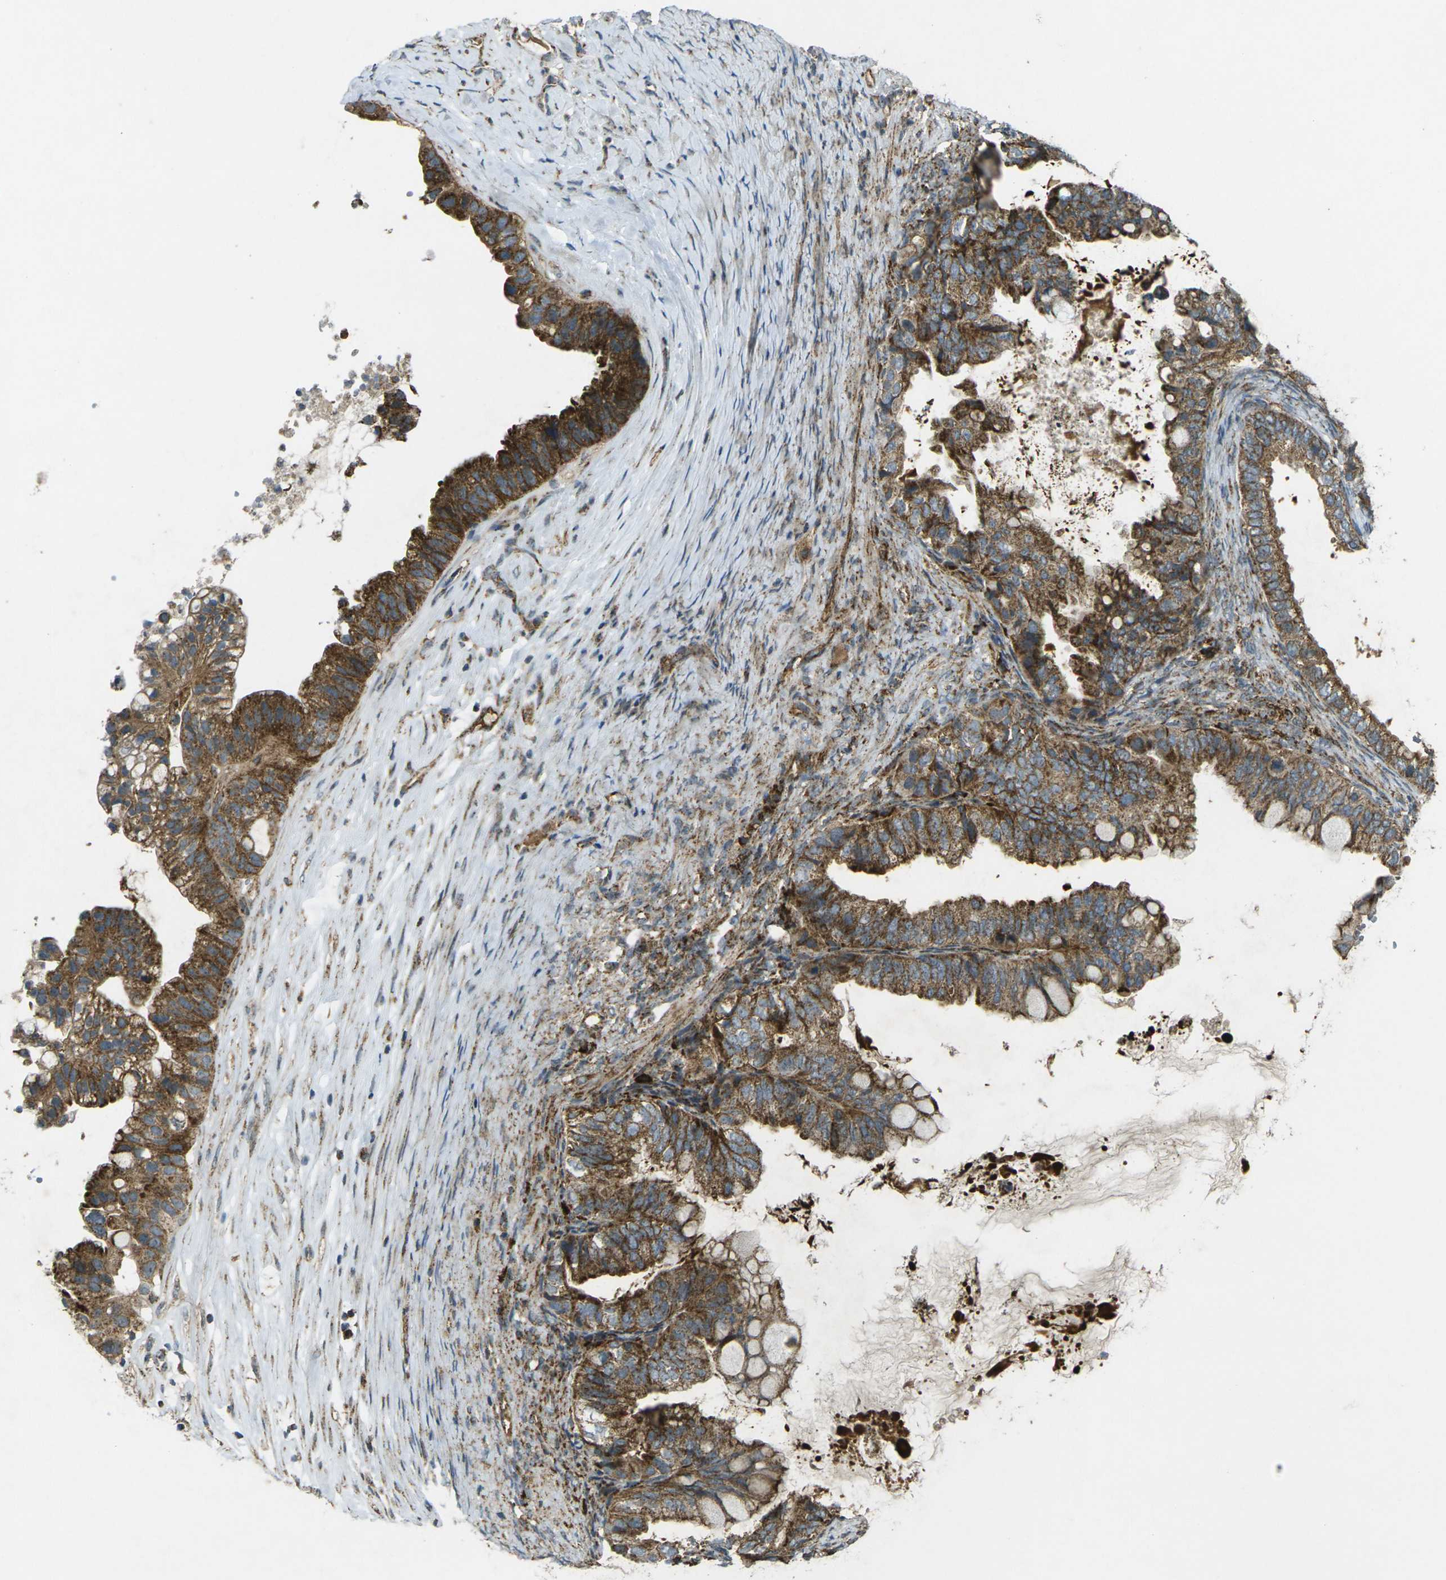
{"staining": {"intensity": "strong", "quantity": ">75%", "location": "cytoplasmic/membranous"}, "tissue": "ovarian cancer", "cell_type": "Tumor cells", "image_type": "cancer", "snomed": [{"axis": "morphology", "description": "Cystadenocarcinoma, mucinous, NOS"}, {"axis": "topography", "description": "Ovary"}], "caption": "An immunohistochemistry photomicrograph of neoplastic tissue is shown. Protein staining in brown shows strong cytoplasmic/membranous positivity in mucinous cystadenocarcinoma (ovarian) within tumor cells. (IHC, brightfield microscopy, high magnification).", "gene": "IGF1R", "patient": {"sex": "female", "age": 80}}